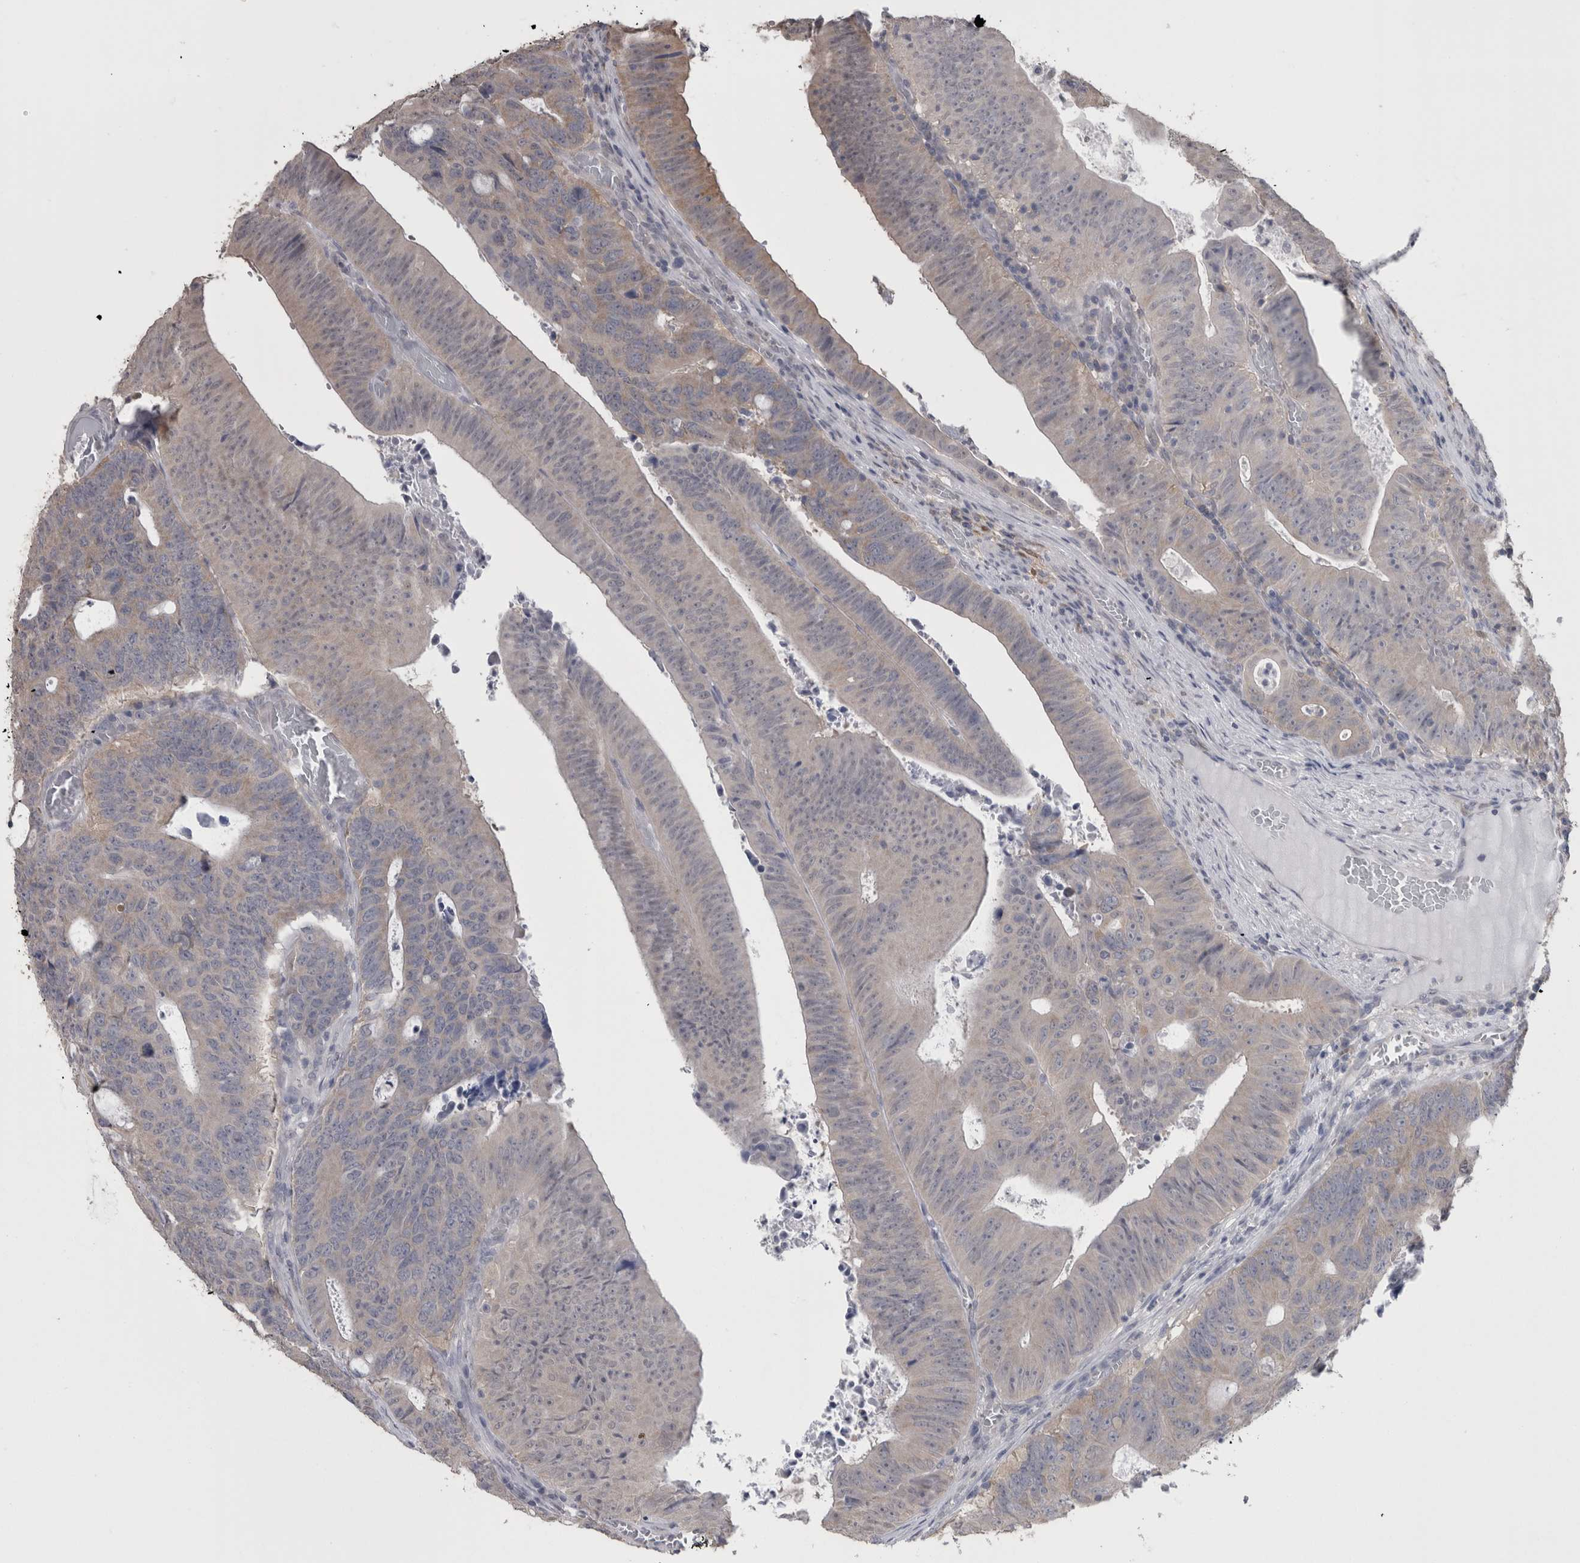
{"staining": {"intensity": "weak", "quantity": "<25%", "location": "cytoplasmic/membranous"}, "tissue": "colorectal cancer", "cell_type": "Tumor cells", "image_type": "cancer", "snomed": [{"axis": "morphology", "description": "Adenocarcinoma, NOS"}, {"axis": "topography", "description": "Colon"}], "caption": "The image exhibits no significant staining in tumor cells of colorectal cancer (adenocarcinoma).", "gene": "DDX6", "patient": {"sex": "male", "age": 87}}